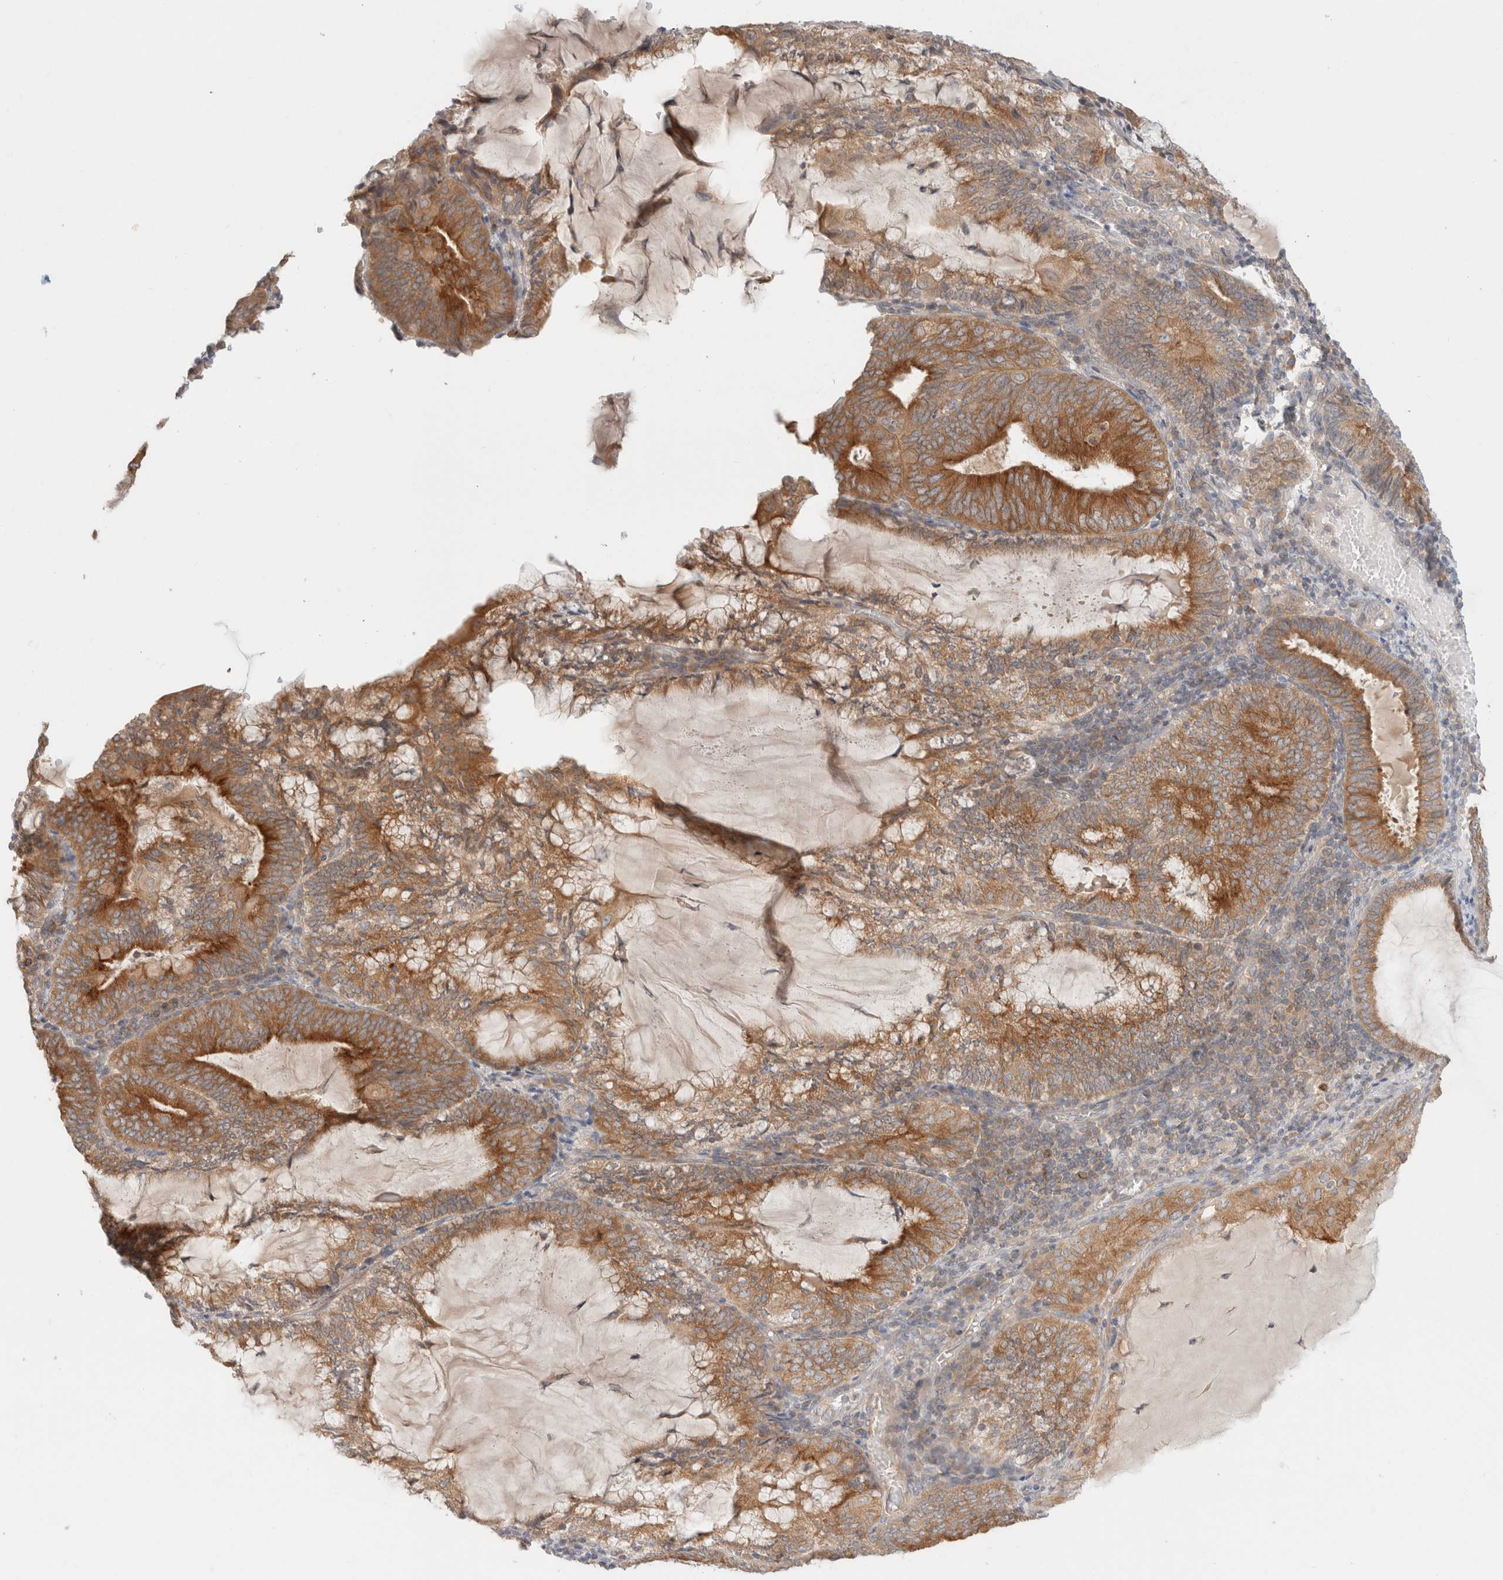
{"staining": {"intensity": "strong", "quantity": ">75%", "location": "cytoplasmic/membranous"}, "tissue": "endometrial cancer", "cell_type": "Tumor cells", "image_type": "cancer", "snomed": [{"axis": "morphology", "description": "Adenocarcinoma, NOS"}, {"axis": "topography", "description": "Endometrium"}], "caption": "Endometrial cancer stained with a brown dye exhibits strong cytoplasmic/membranous positive positivity in approximately >75% of tumor cells.", "gene": "MARK3", "patient": {"sex": "female", "age": 81}}